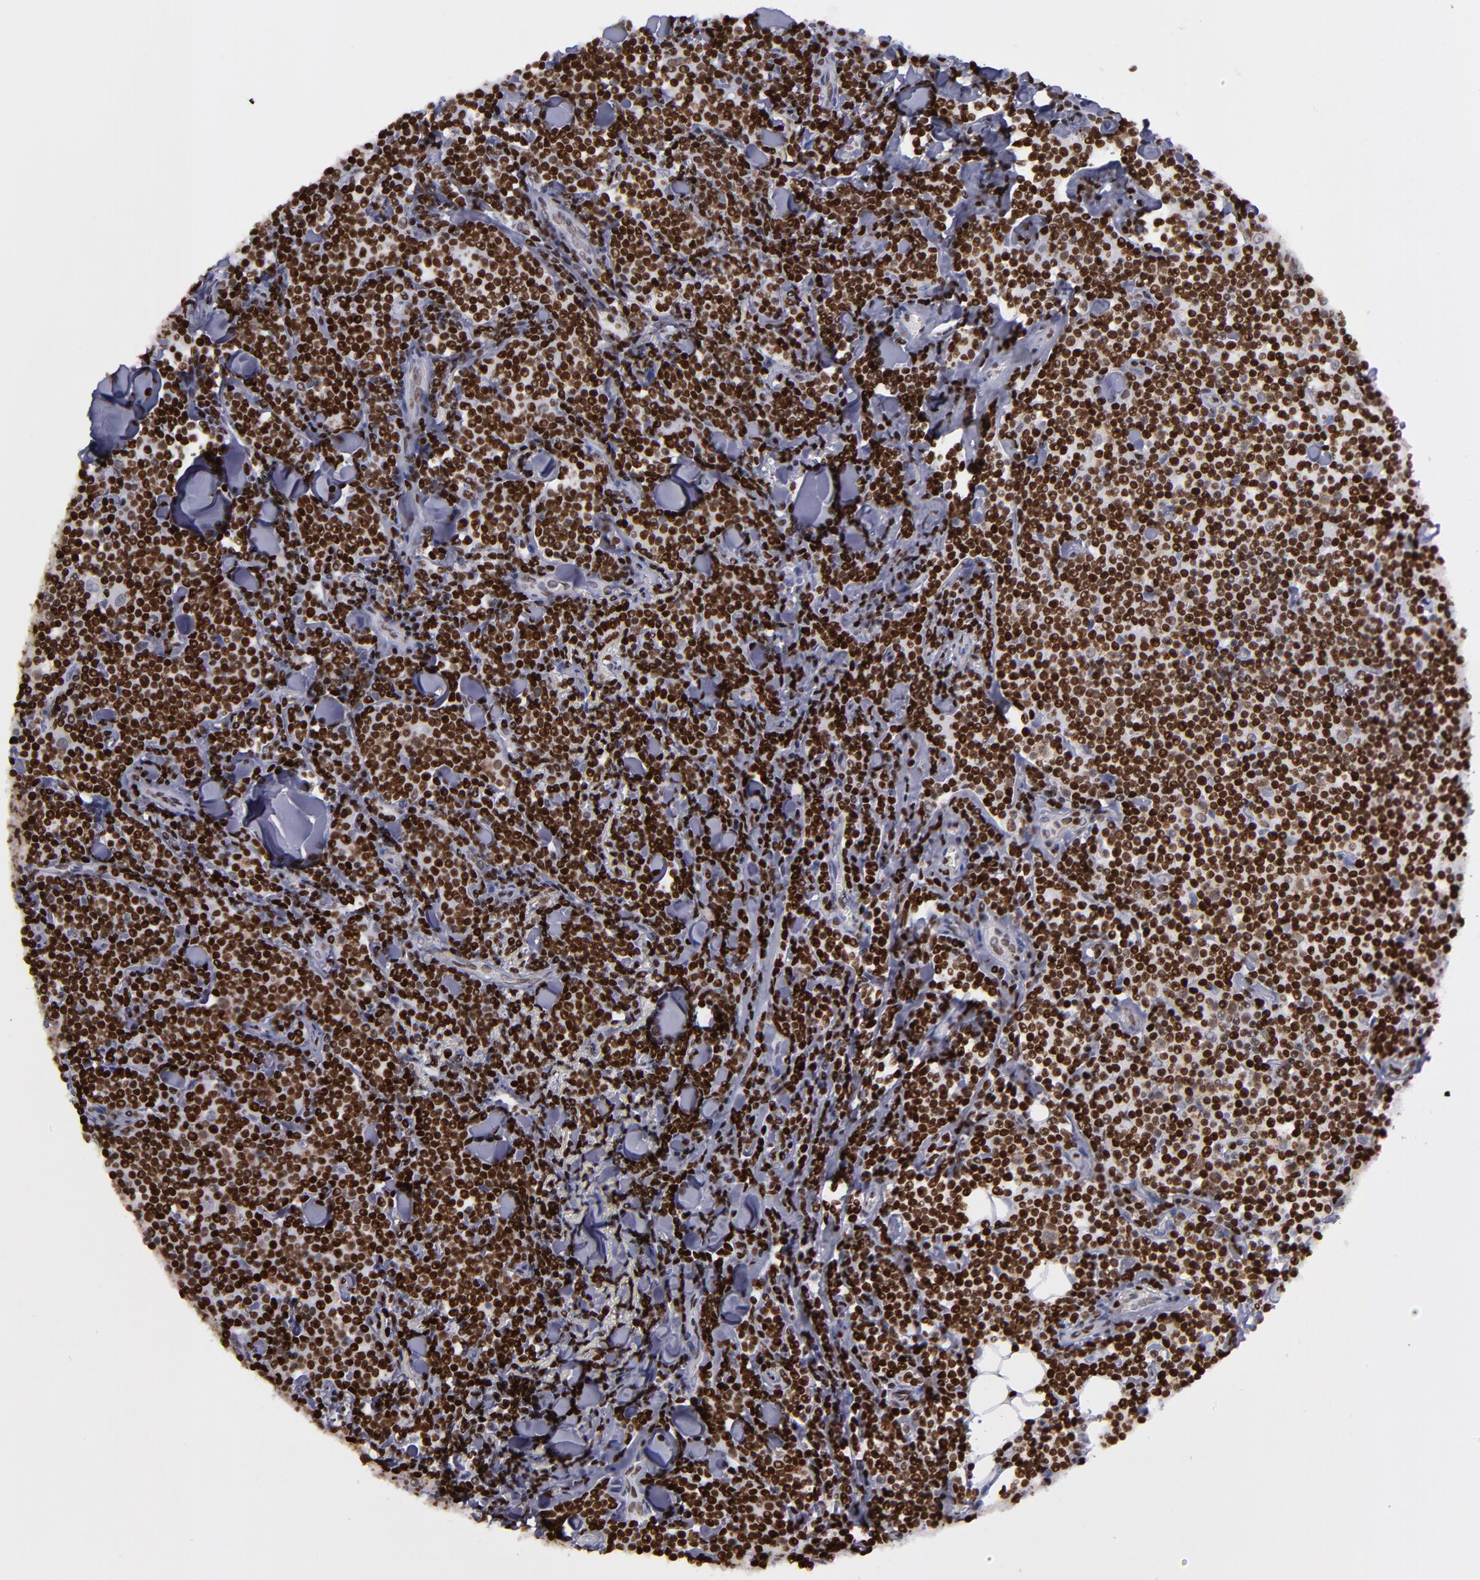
{"staining": {"intensity": "strong", "quantity": ">75%", "location": "nuclear"}, "tissue": "lymphoma", "cell_type": "Tumor cells", "image_type": "cancer", "snomed": [{"axis": "morphology", "description": "Malignant lymphoma, non-Hodgkin's type, Low grade"}, {"axis": "topography", "description": "Soft tissue"}], "caption": "Low-grade malignant lymphoma, non-Hodgkin's type stained with a protein marker exhibits strong staining in tumor cells.", "gene": "TERF2", "patient": {"sex": "male", "age": 92}}